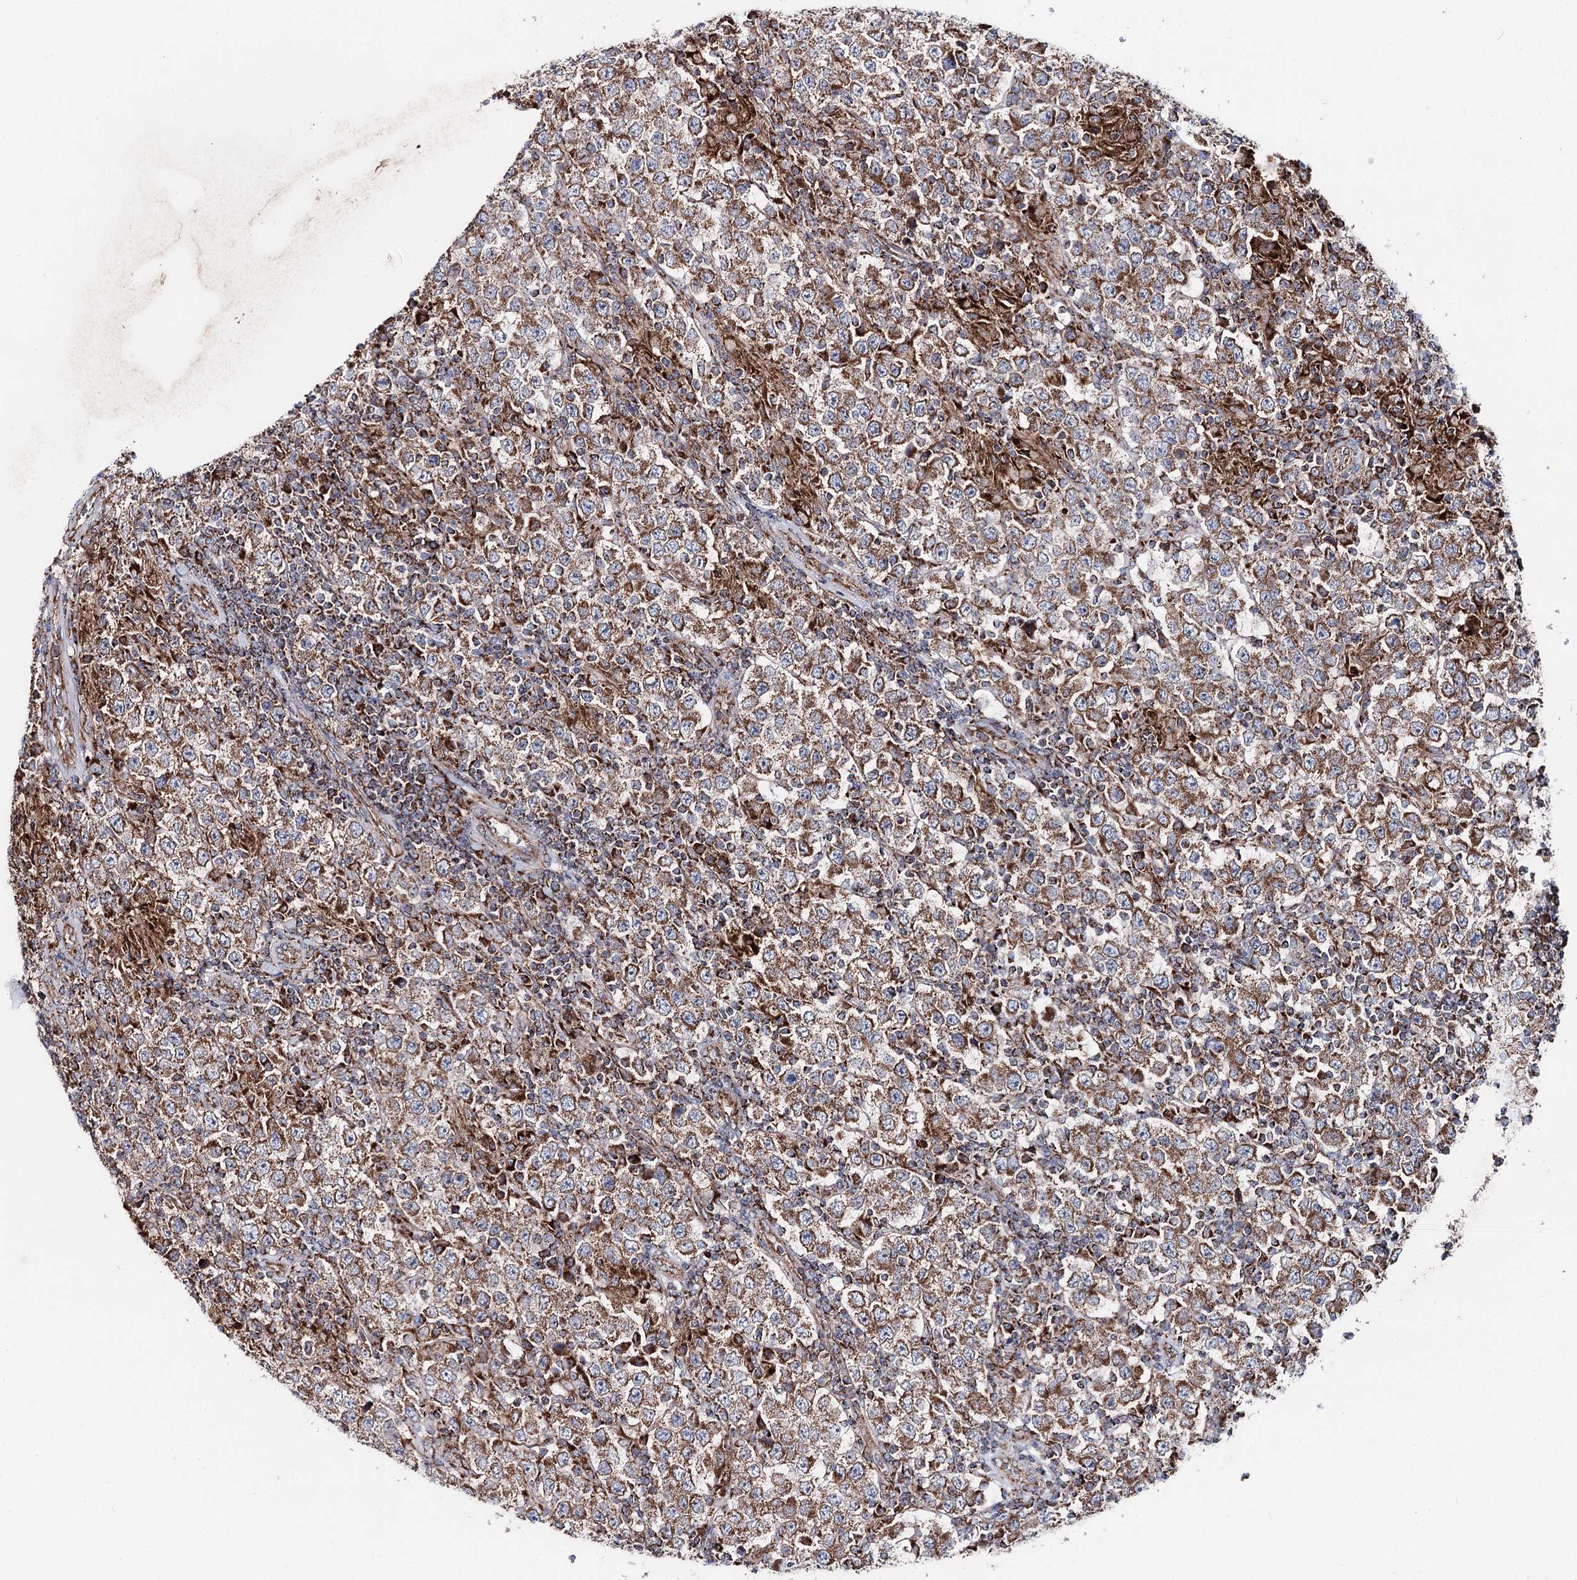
{"staining": {"intensity": "moderate", "quantity": ">75%", "location": "cytoplasmic/membranous"}, "tissue": "testis cancer", "cell_type": "Tumor cells", "image_type": "cancer", "snomed": [{"axis": "morphology", "description": "Normal tissue, NOS"}, {"axis": "morphology", "description": "Urothelial carcinoma, High grade"}, {"axis": "morphology", "description": "Seminoma, NOS"}, {"axis": "morphology", "description": "Carcinoma, Embryonal, NOS"}, {"axis": "topography", "description": "Urinary bladder"}, {"axis": "topography", "description": "Testis"}], "caption": "Brown immunohistochemical staining in testis cancer reveals moderate cytoplasmic/membranous positivity in approximately >75% of tumor cells.", "gene": "MSANTD2", "patient": {"sex": "male", "age": 41}}